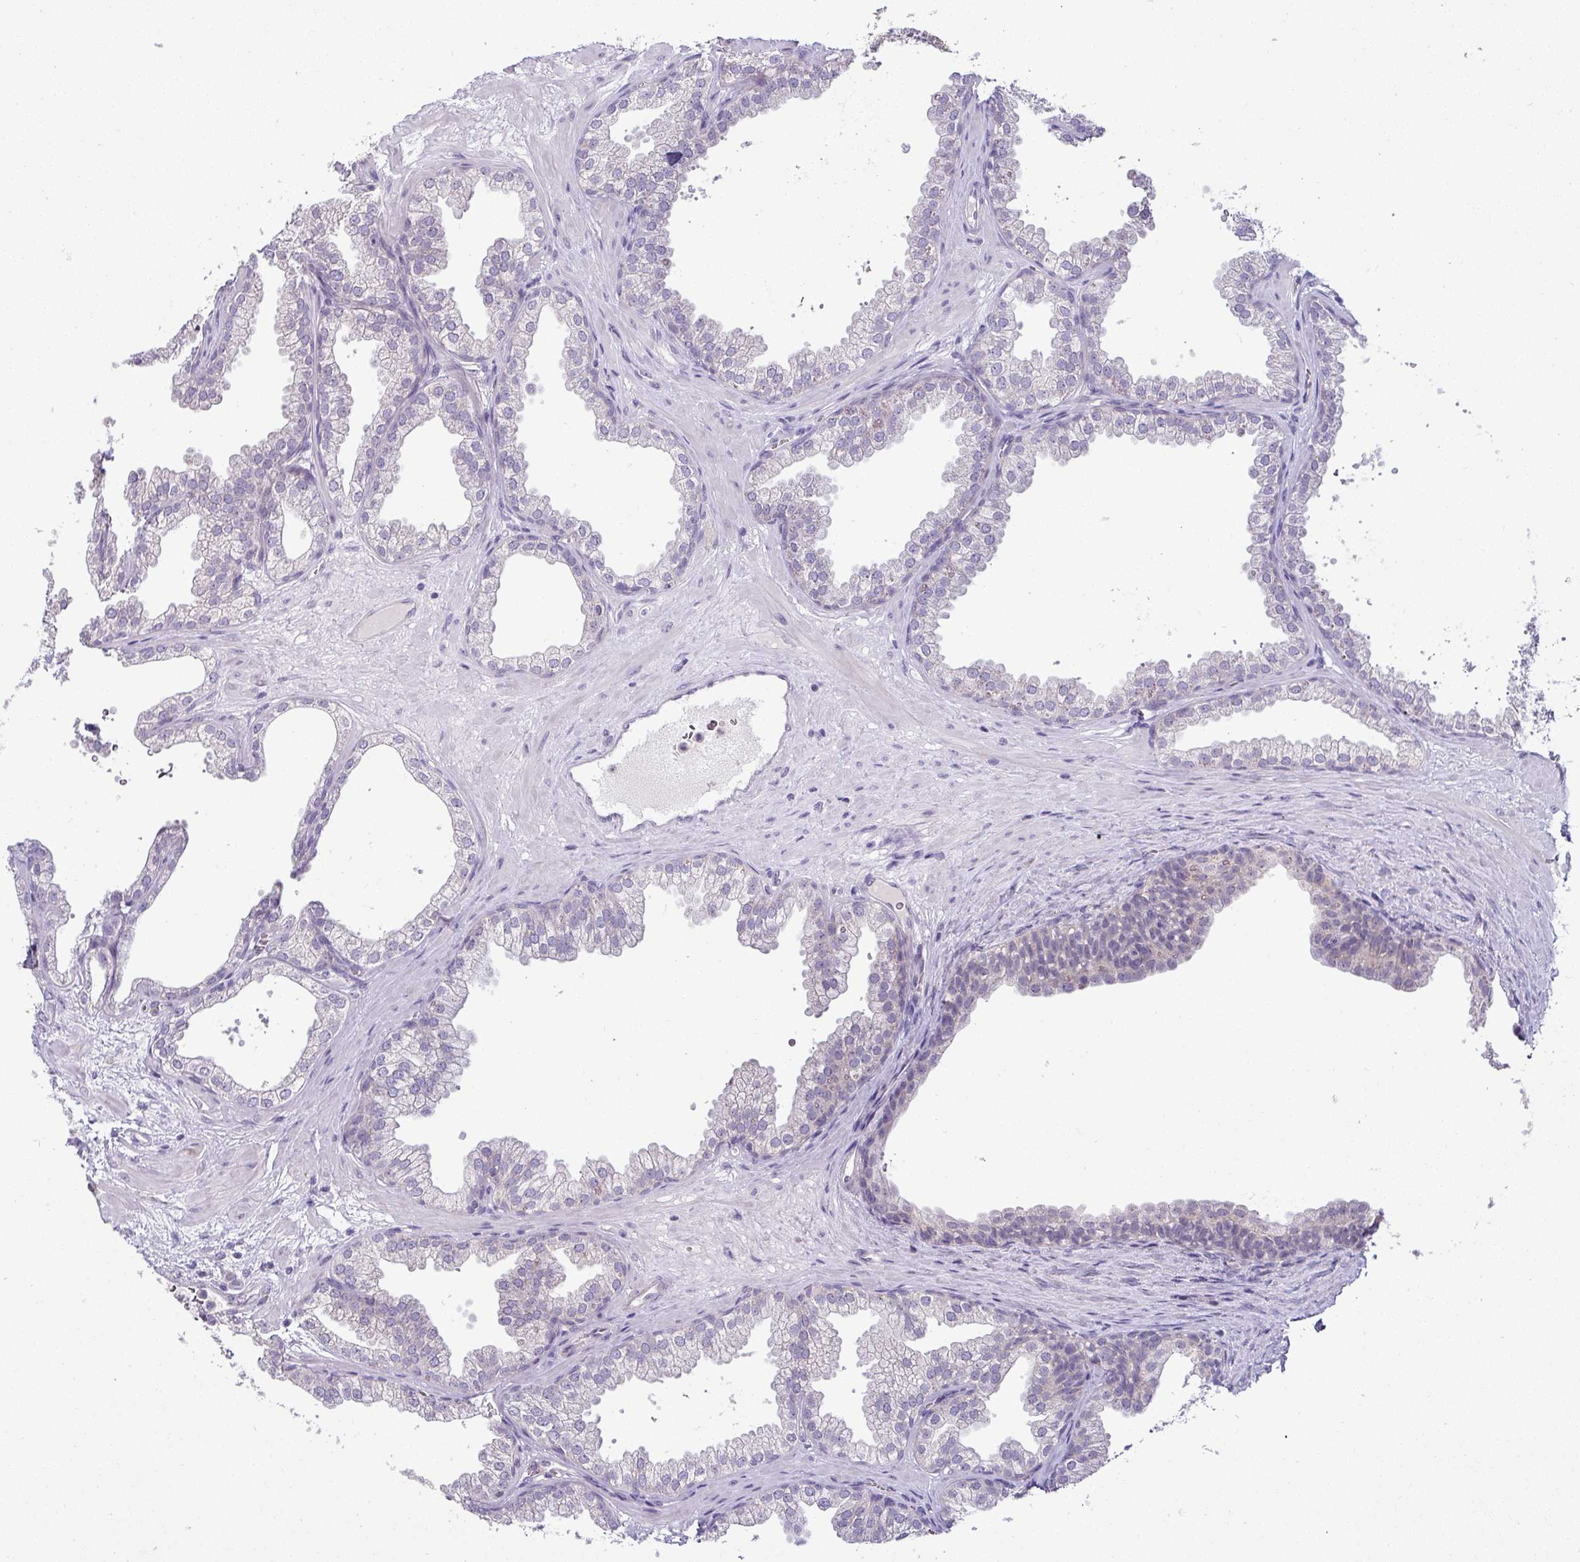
{"staining": {"intensity": "negative", "quantity": "none", "location": "none"}, "tissue": "prostate", "cell_type": "Glandular cells", "image_type": "normal", "snomed": [{"axis": "morphology", "description": "Normal tissue, NOS"}, {"axis": "topography", "description": "Prostate"}], "caption": "DAB immunohistochemical staining of normal prostate exhibits no significant staining in glandular cells. The staining is performed using DAB brown chromogen with nuclei counter-stained in using hematoxylin.", "gene": "HBEGF", "patient": {"sex": "male", "age": 37}}